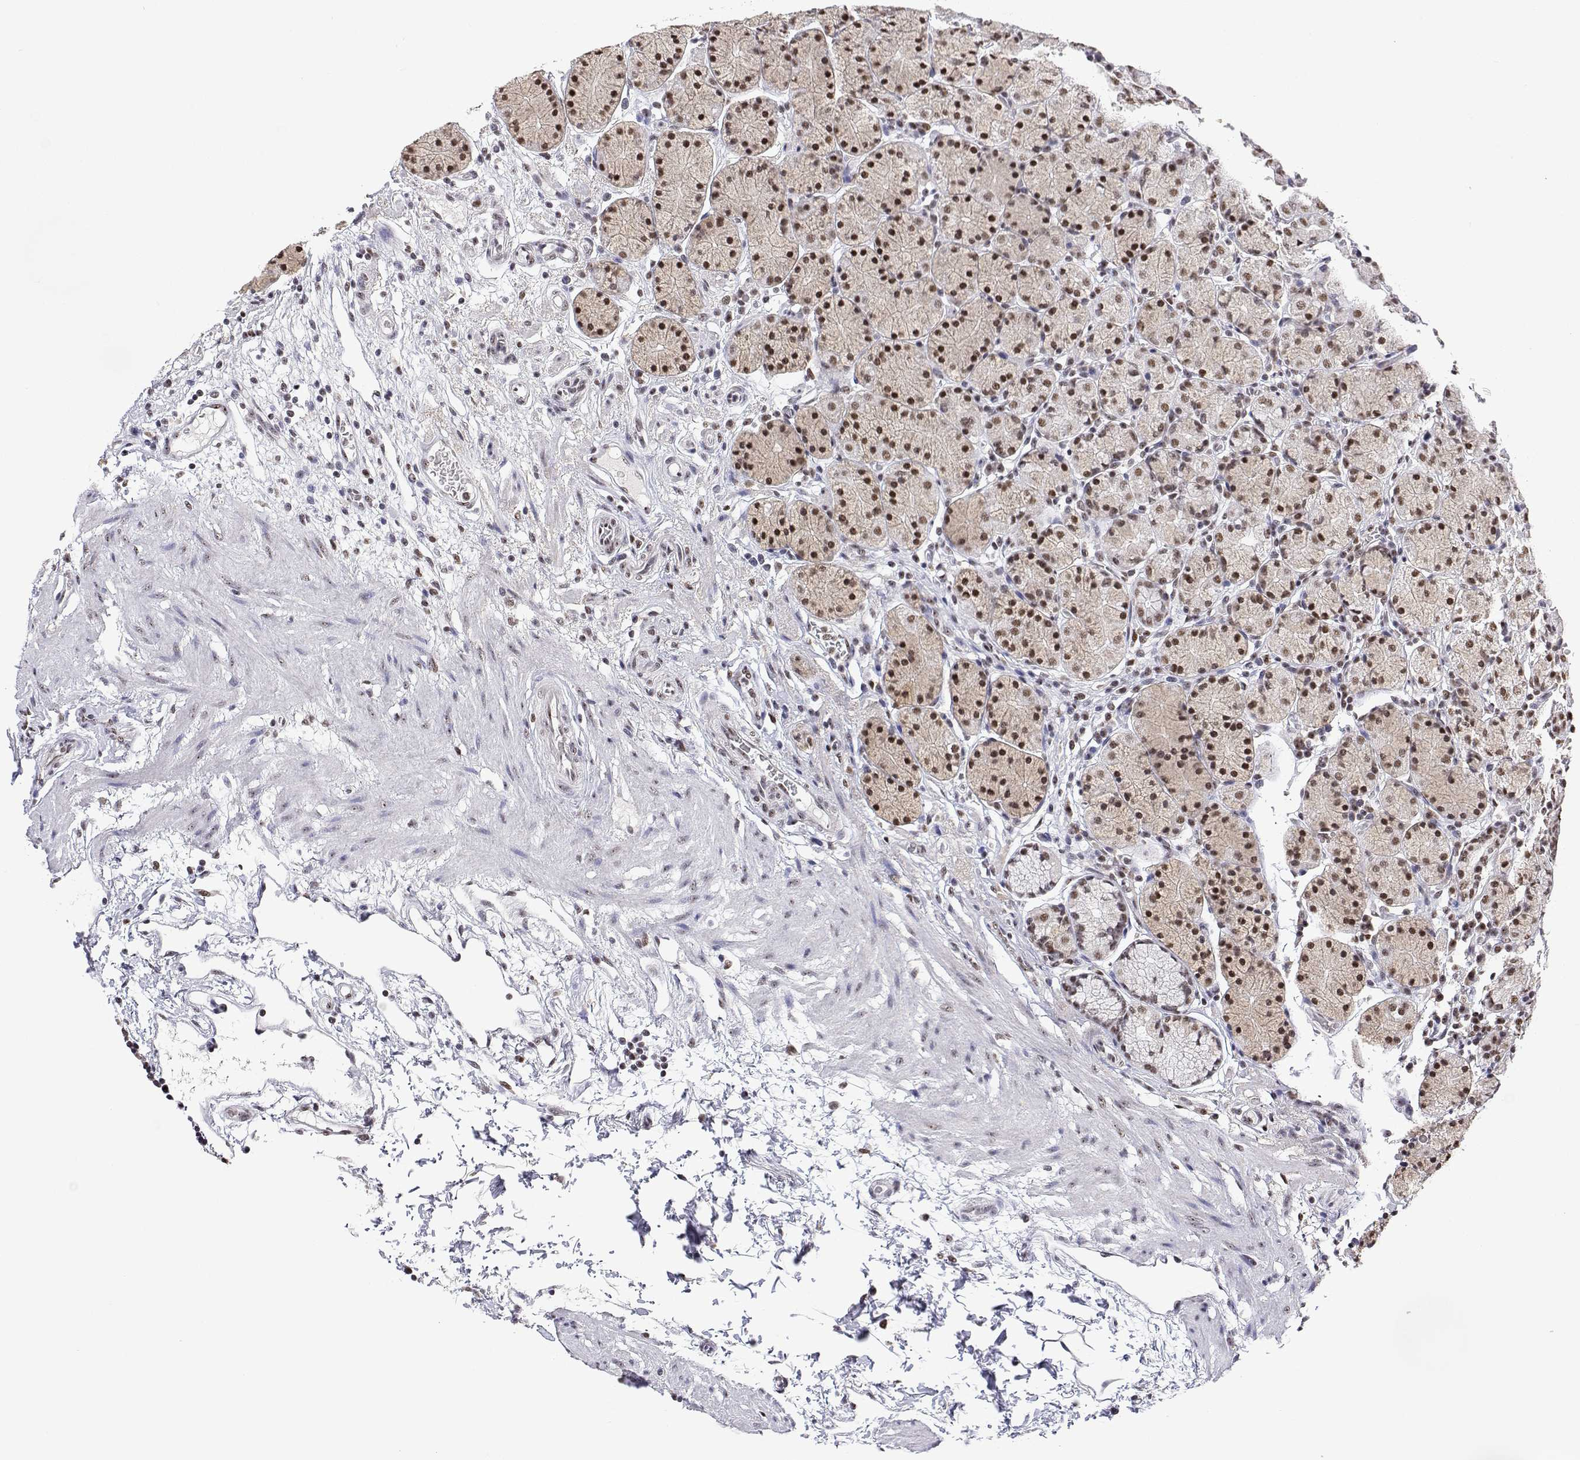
{"staining": {"intensity": "moderate", "quantity": ">75%", "location": "nuclear"}, "tissue": "stomach", "cell_type": "Glandular cells", "image_type": "normal", "snomed": [{"axis": "morphology", "description": "Normal tissue, NOS"}, {"axis": "topography", "description": "Stomach, upper"}, {"axis": "topography", "description": "Stomach"}], "caption": "Immunohistochemistry (IHC) micrograph of normal human stomach stained for a protein (brown), which demonstrates medium levels of moderate nuclear positivity in about >75% of glandular cells.", "gene": "ADAR", "patient": {"sex": "male", "age": 62}}